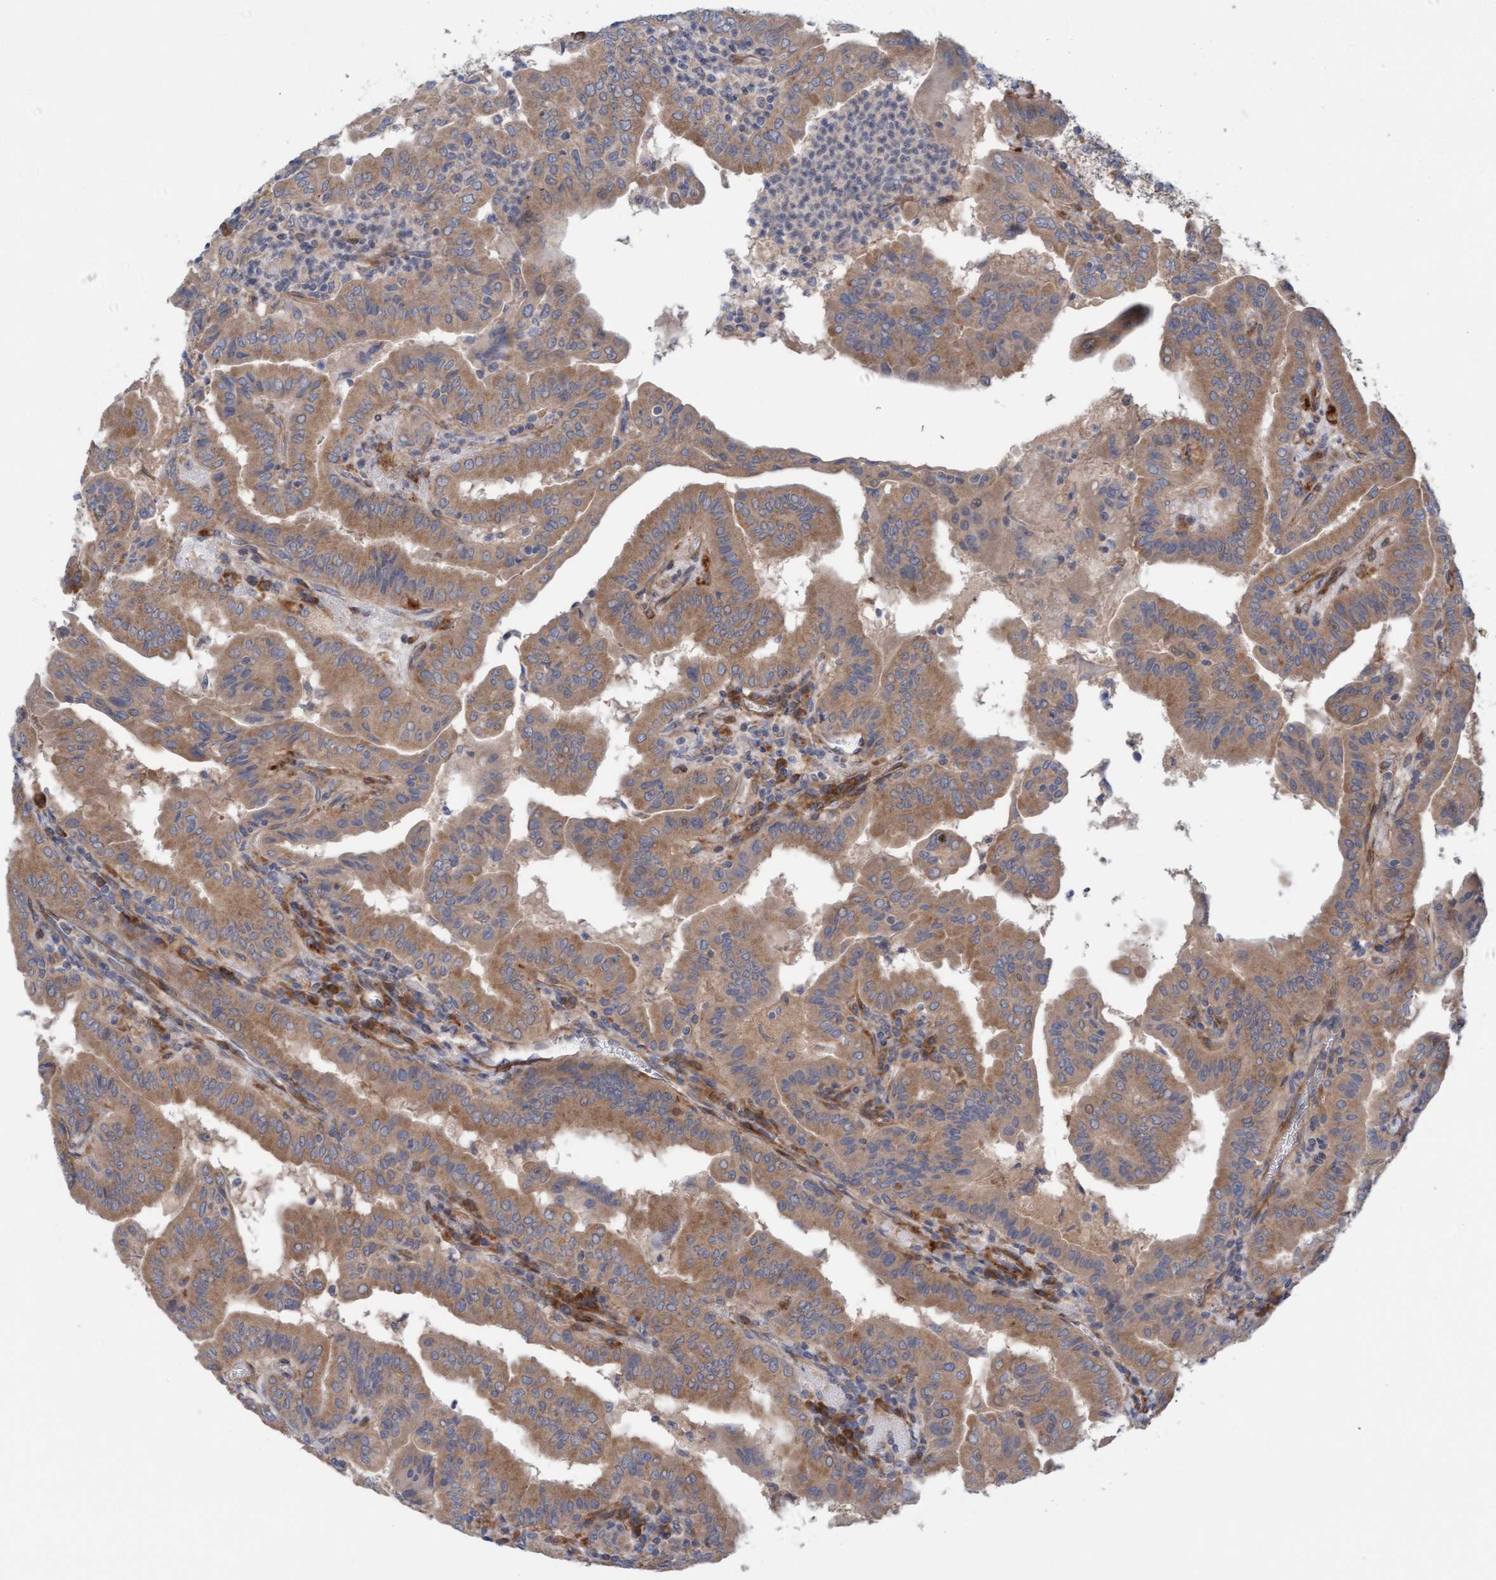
{"staining": {"intensity": "moderate", "quantity": ">75%", "location": "cytoplasmic/membranous"}, "tissue": "thyroid cancer", "cell_type": "Tumor cells", "image_type": "cancer", "snomed": [{"axis": "morphology", "description": "Papillary adenocarcinoma, NOS"}, {"axis": "topography", "description": "Thyroid gland"}], "caption": "A brown stain shows moderate cytoplasmic/membranous staining of a protein in human papillary adenocarcinoma (thyroid) tumor cells. The protein of interest is shown in brown color, while the nuclei are stained blue.", "gene": "CDK5RAP3", "patient": {"sex": "male", "age": 33}}